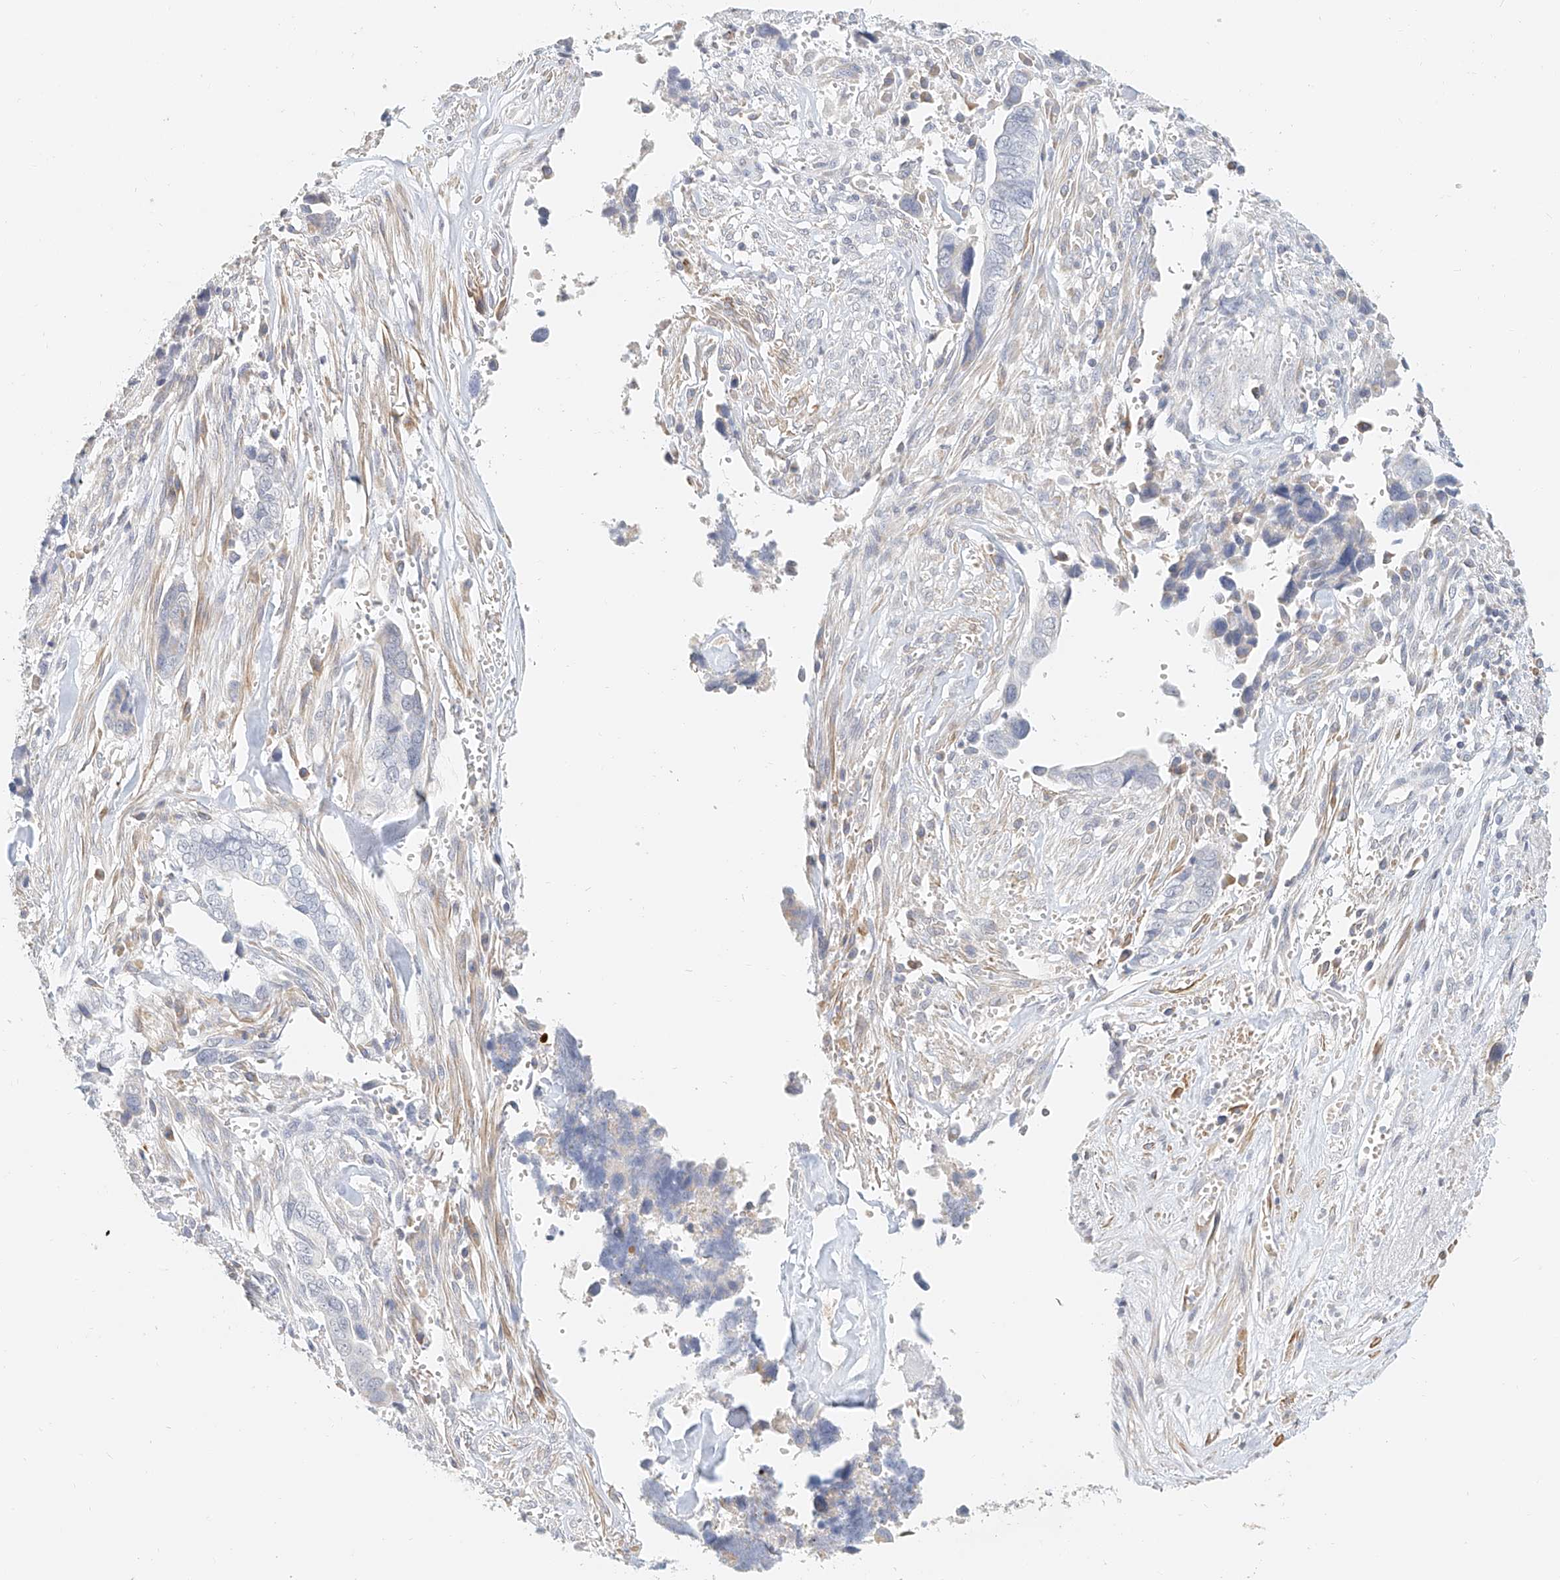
{"staining": {"intensity": "negative", "quantity": "none", "location": "none"}, "tissue": "liver cancer", "cell_type": "Tumor cells", "image_type": "cancer", "snomed": [{"axis": "morphology", "description": "Cholangiocarcinoma"}, {"axis": "topography", "description": "Liver"}], "caption": "DAB immunohistochemical staining of liver cancer (cholangiocarcinoma) reveals no significant staining in tumor cells. (DAB (3,3'-diaminobenzidine) immunohistochemistry (IHC) visualized using brightfield microscopy, high magnification).", "gene": "CXorf58", "patient": {"sex": "female", "age": 79}}